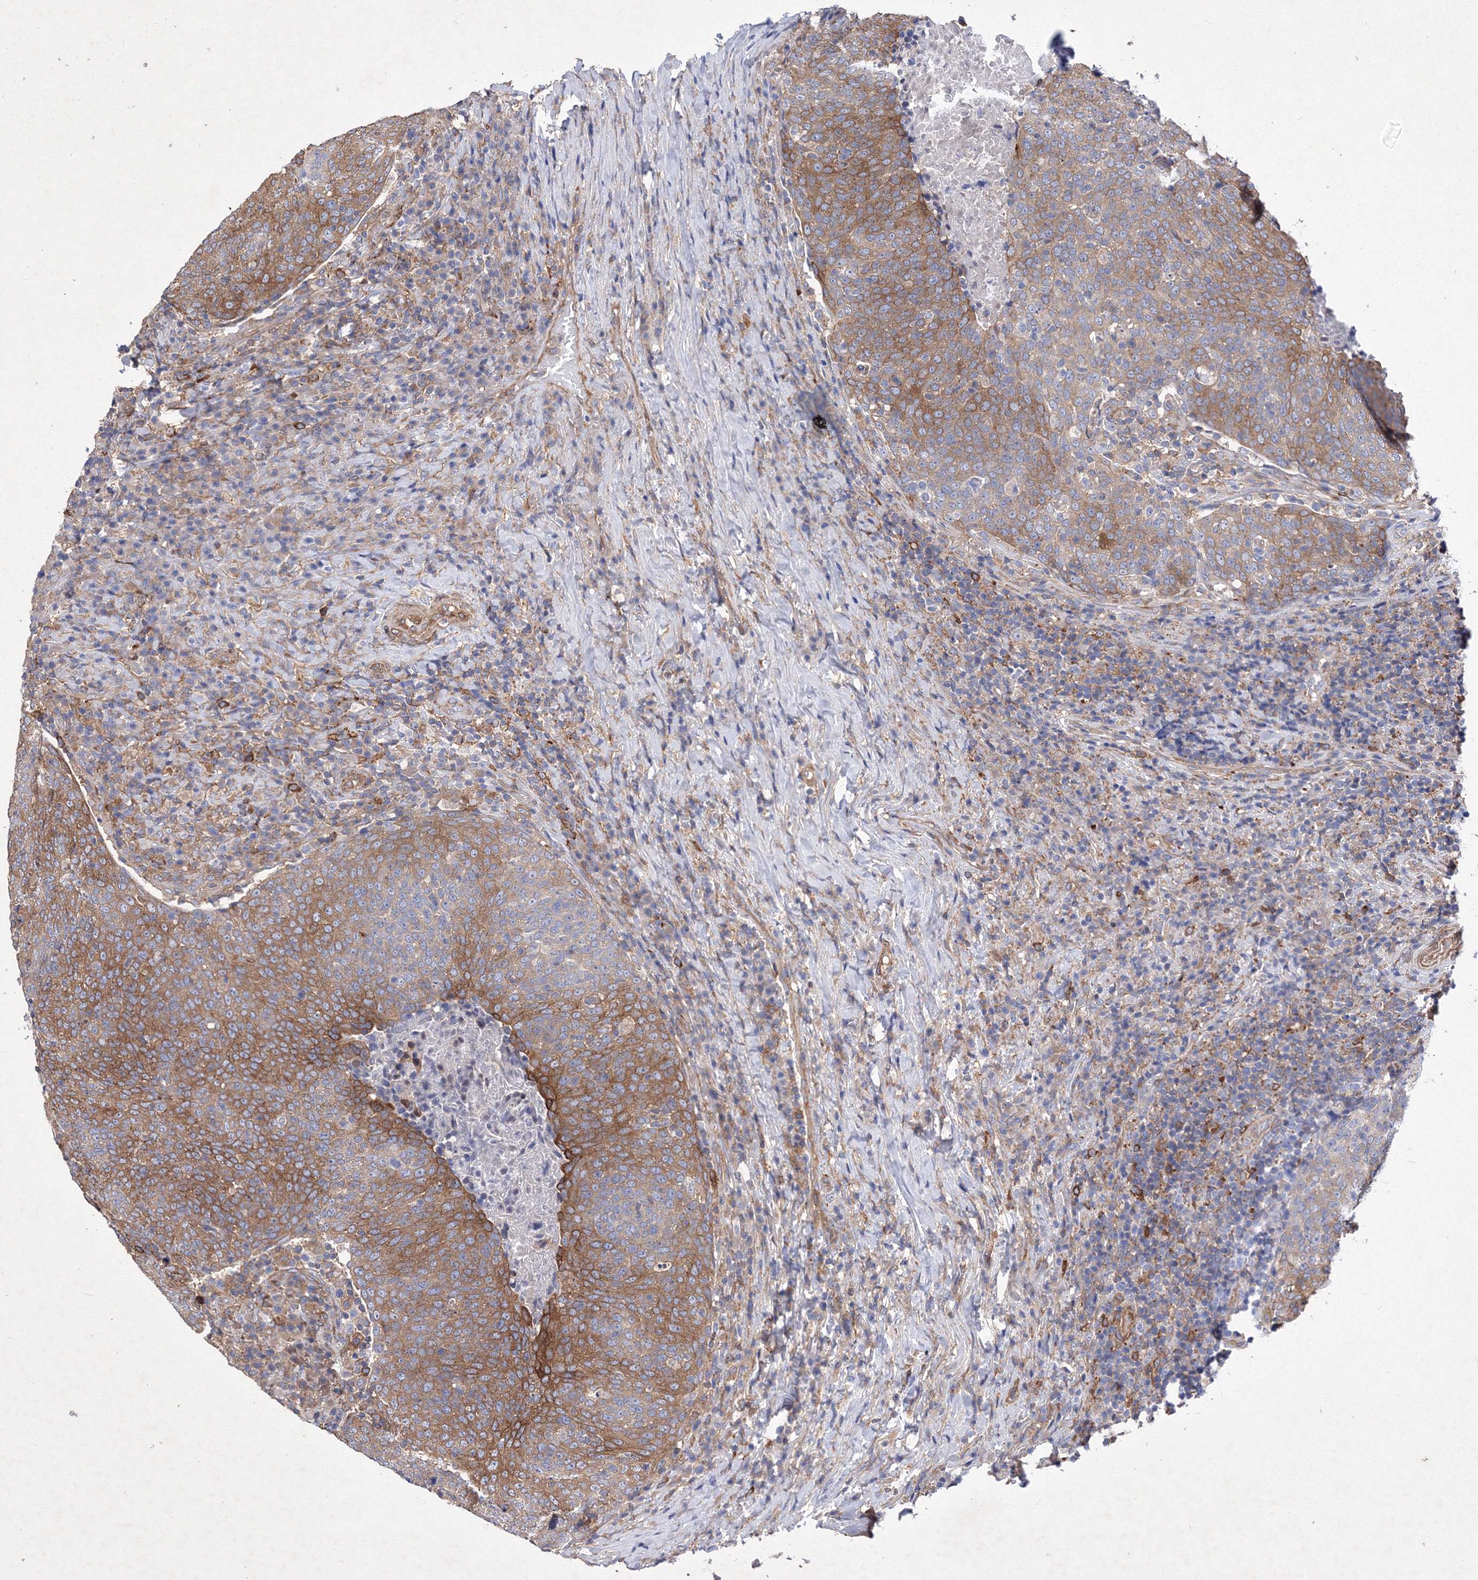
{"staining": {"intensity": "moderate", "quantity": ">75%", "location": "cytoplasmic/membranous"}, "tissue": "head and neck cancer", "cell_type": "Tumor cells", "image_type": "cancer", "snomed": [{"axis": "morphology", "description": "Squamous cell carcinoma, NOS"}, {"axis": "morphology", "description": "Squamous cell carcinoma, metastatic, NOS"}, {"axis": "topography", "description": "Lymph node"}, {"axis": "topography", "description": "Head-Neck"}], "caption": "Tumor cells reveal medium levels of moderate cytoplasmic/membranous staining in approximately >75% of cells in squamous cell carcinoma (head and neck).", "gene": "SNX18", "patient": {"sex": "male", "age": 62}}